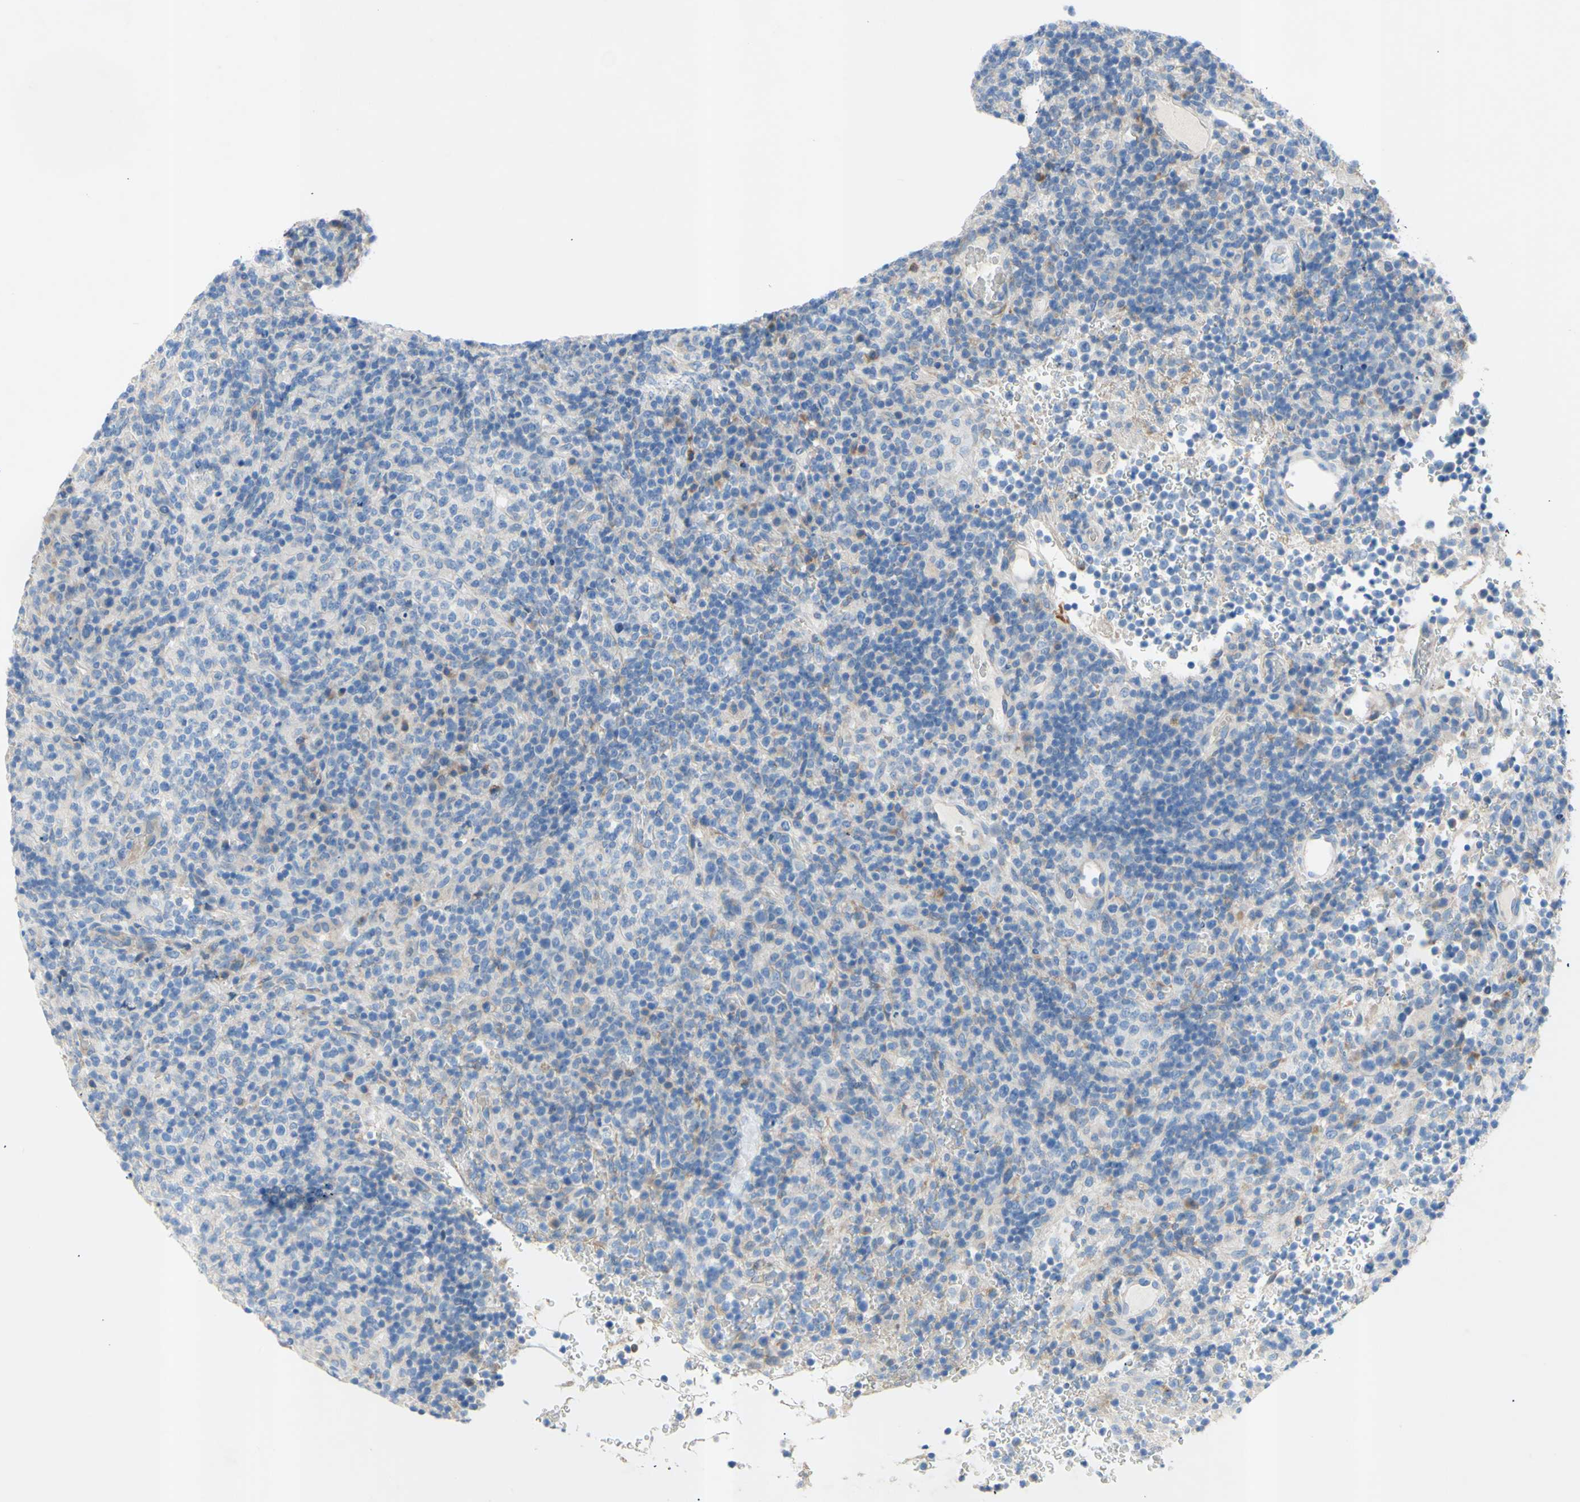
{"staining": {"intensity": "weak", "quantity": "<25%", "location": "cytoplasmic/membranous"}, "tissue": "lymphoma", "cell_type": "Tumor cells", "image_type": "cancer", "snomed": [{"axis": "morphology", "description": "Malignant lymphoma, non-Hodgkin's type, High grade"}, {"axis": "topography", "description": "Lymph node"}], "caption": "High magnification brightfield microscopy of lymphoma stained with DAB (3,3'-diaminobenzidine) (brown) and counterstained with hematoxylin (blue): tumor cells show no significant staining. (Brightfield microscopy of DAB (3,3'-diaminobenzidine) immunohistochemistry at high magnification).", "gene": "TMIGD2", "patient": {"sex": "female", "age": 76}}